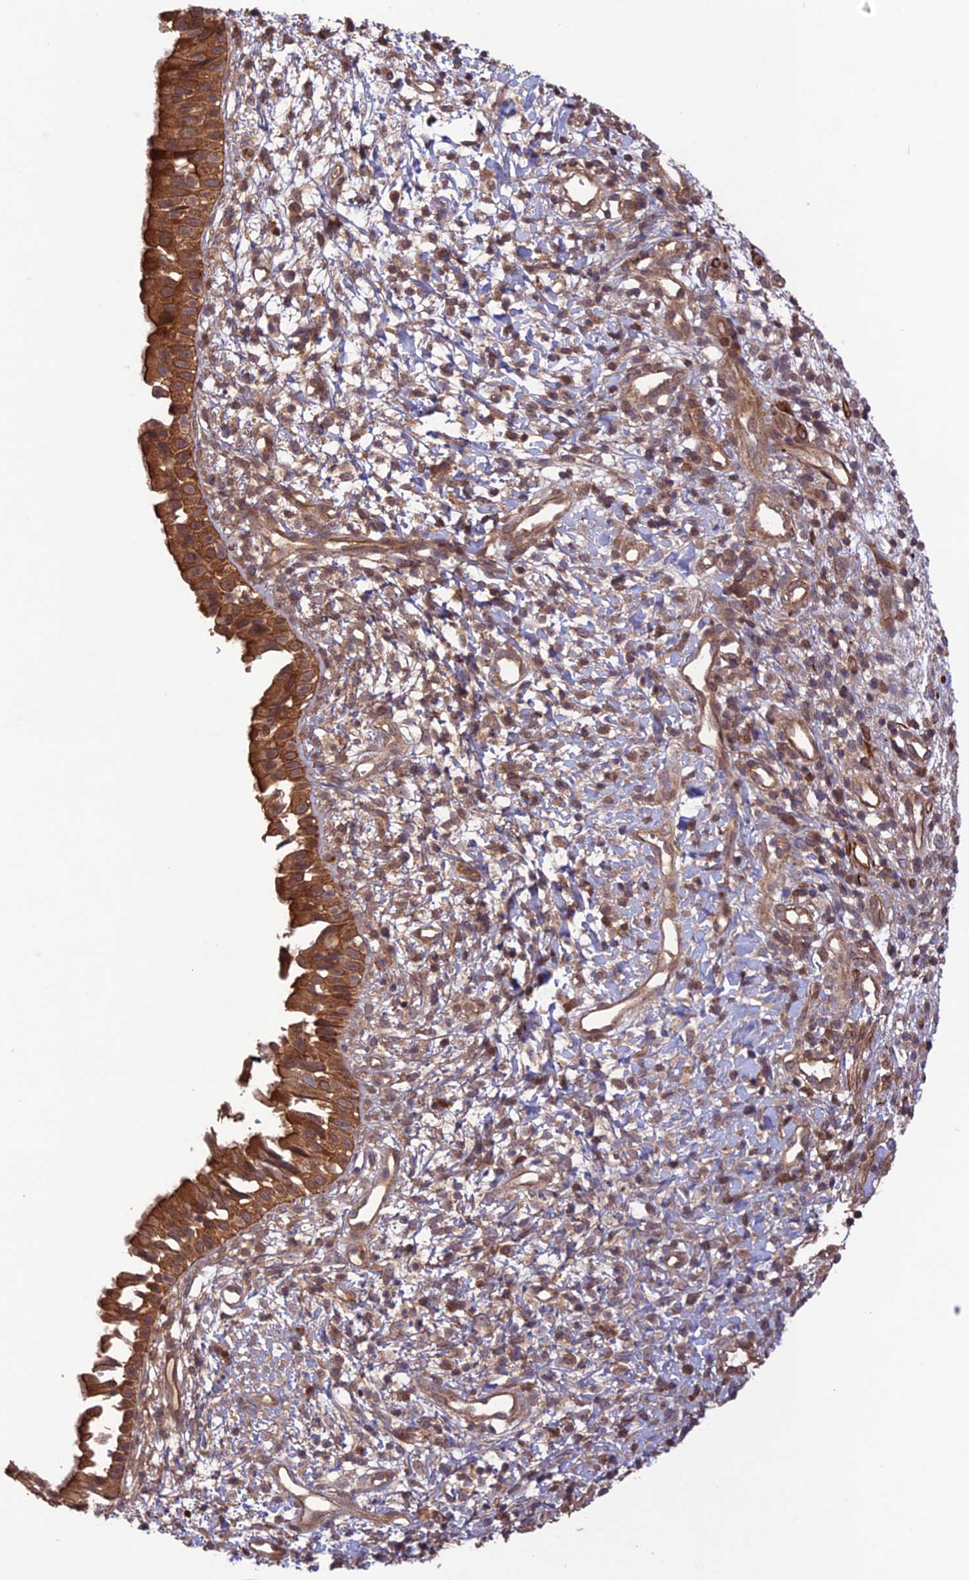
{"staining": {"intensity": "strong", "quantity": ">75%", "location": "cytoplasmic/membranous"}, "tissue": "nasopharynx", "cell_type": "Respiratory epithelial cells", "image_type": "normal", "snomed": [{"axis": "morphology", "description": "Normal tissue, NOS"}, {"axis": "topography", "description": "Nasopharynx"}], "caption": "About >75% of respiratory epithelial cells in unremarkable nasopharynx display strong cytoplasmic/membranous protein positivity as visualized by brown immunohistochemical staining.", "gene": "FCHSD1", "patient": {"sex": "male", "age": 22}}